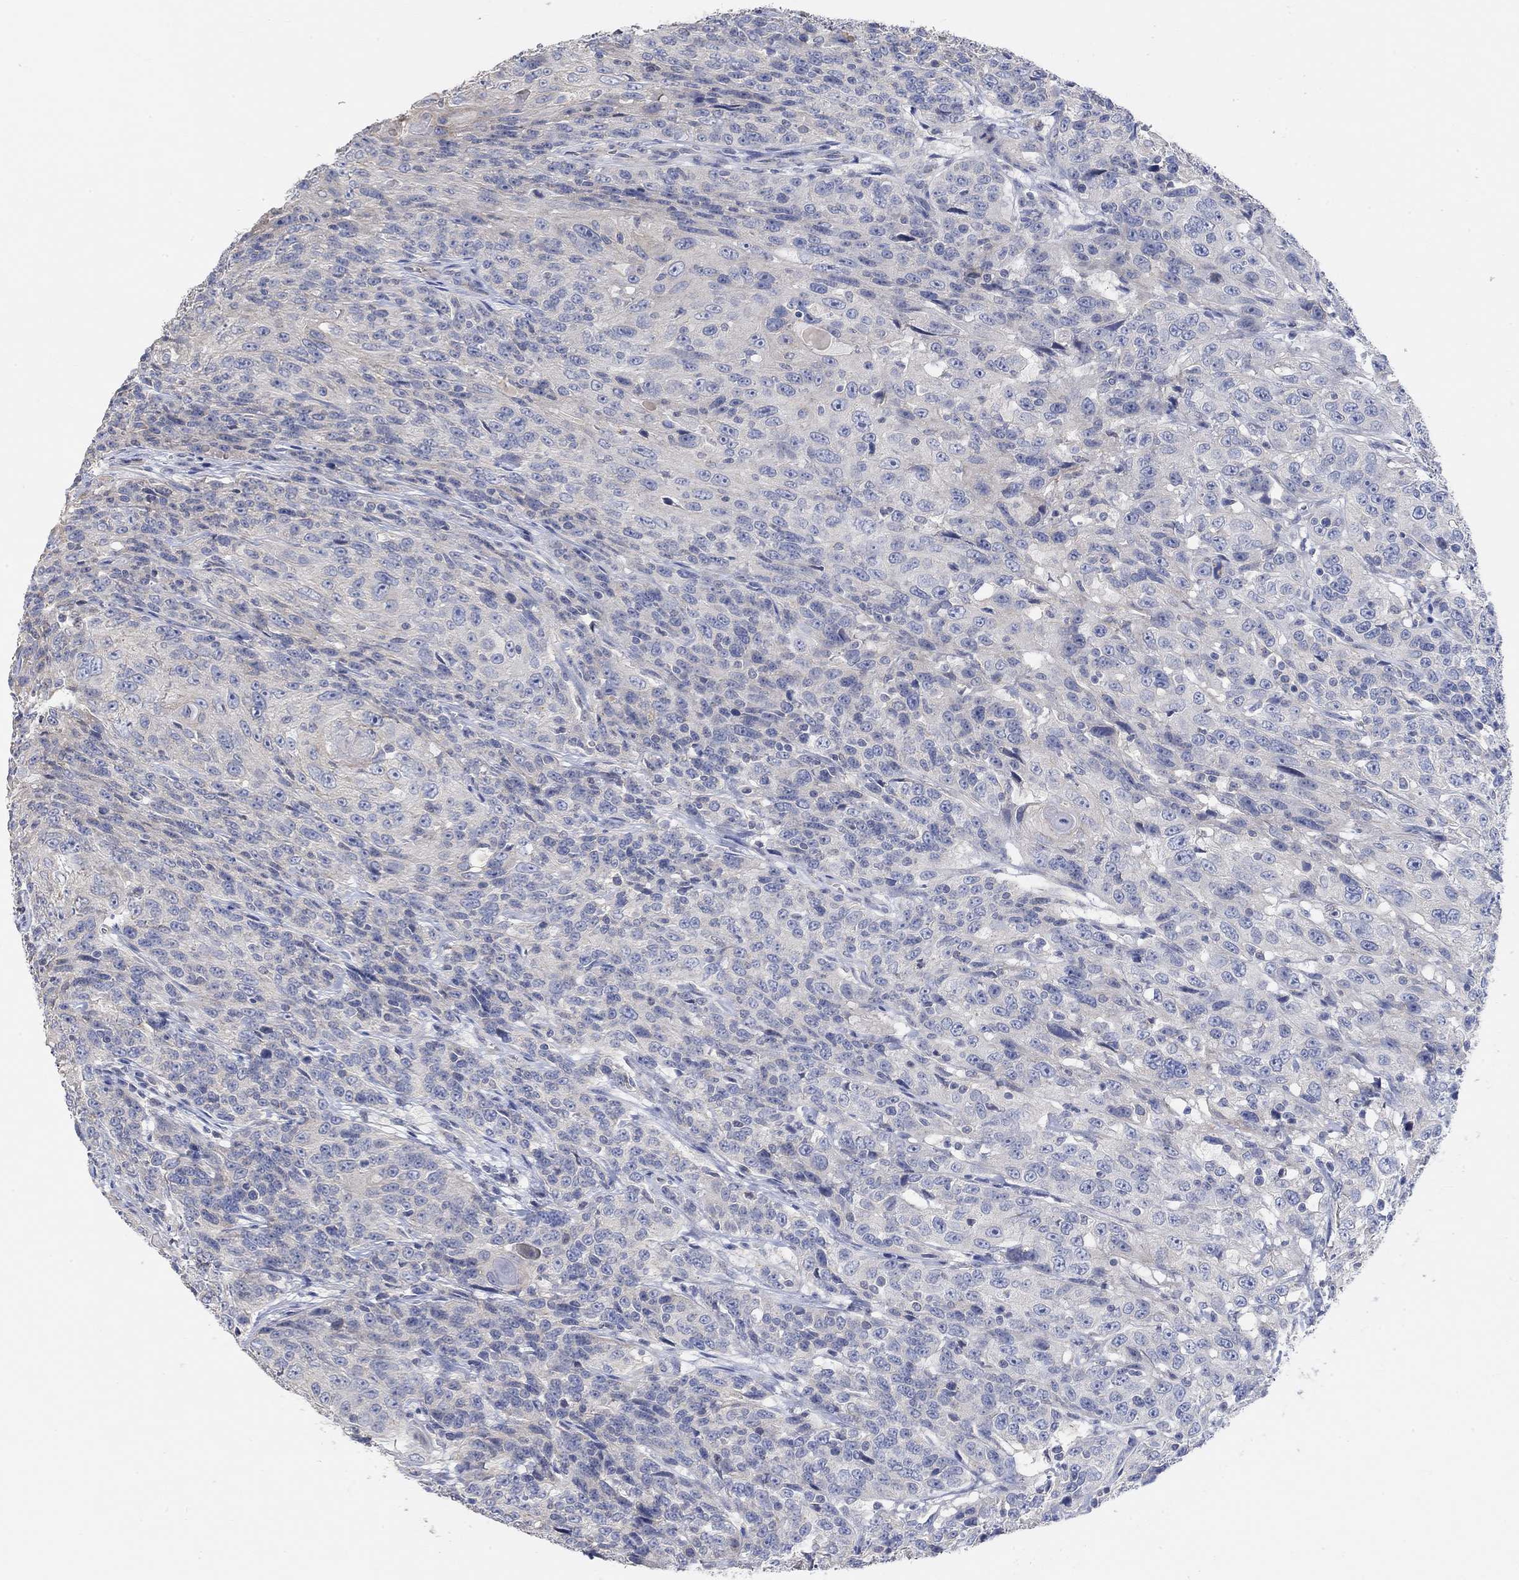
{"staining": {"intensity": "negative", "quantity": "none", "location": "none"}, "tissue": "urothelial cancer", "cell_type": "Tumor cells", "image_type": "cancer", "snomed": [{"axis": "morphology", "description": "Urothelial carcinoma, NOS"}, {"axis": "morphology", "description": "Urothelial carcinoma, High grade"}, {"axis": "topography", "description": "Urinary bladder"}], "caption": "A high-resolution image shows IHC staining of urothelial cancer, which displays no significant expression in tumor cells. (DAB immunohistochemistry (IHC) visualized using brightfield microscopy, high magnification).", "gene": "NLRP14", "patient": {"sex": "female", "age": 73}}